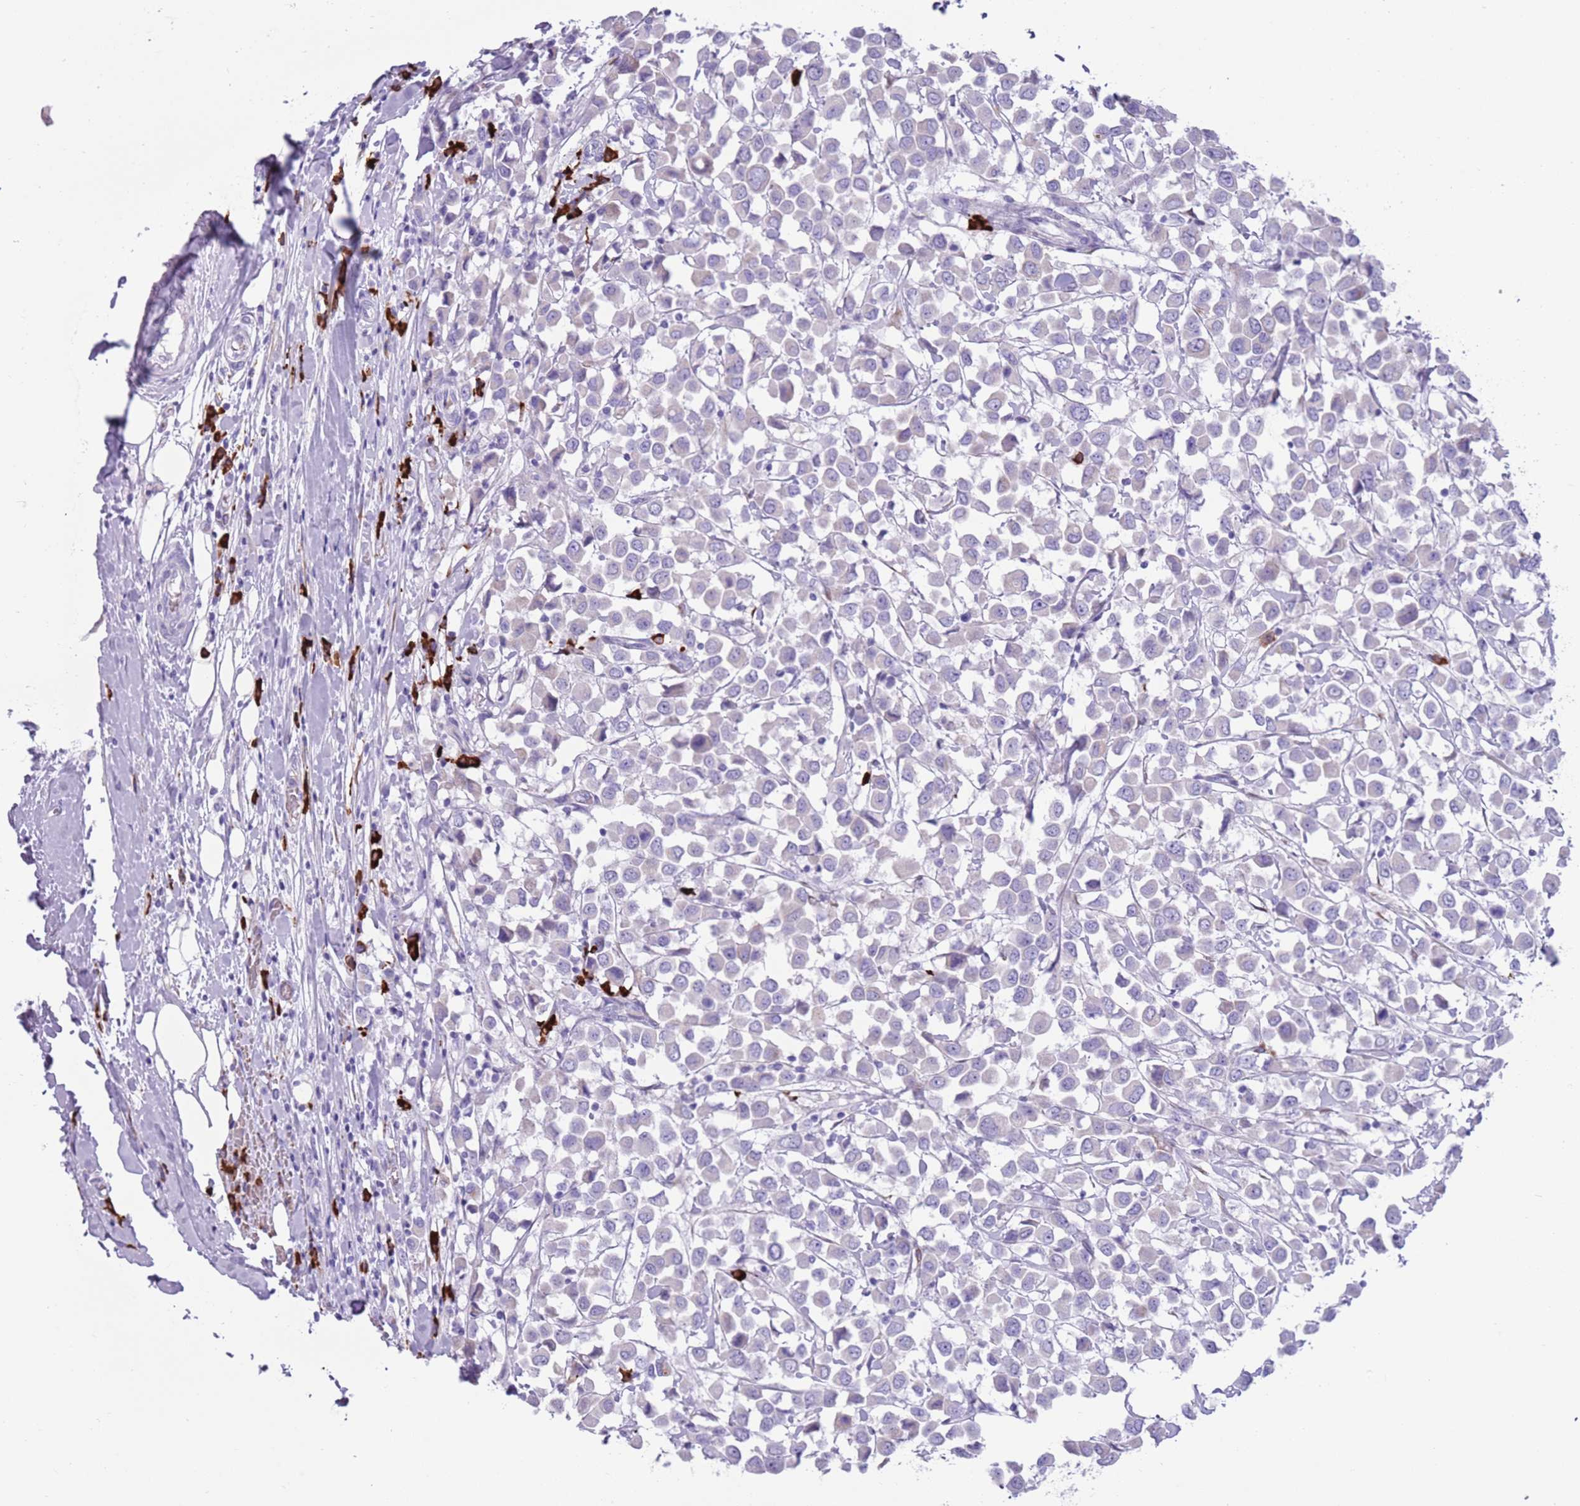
{"staining": {"intensity": "negative", "quantity": "none", "location": "none"}, "tissue": "breast cancer", "cell_type": "Tumor cells", "image_type": "cancer", "snomed": [{"axis": "morphology", "description": "Duct carcinoma"}, {"axis": "topography", "description": "Breast"}], "caption": "Breast infiltrating ductal carcinoma was stained to show a protein in brown. There is no significant expression in tumor cells.", "gene": "LY6G5B", "patient": {"sex": "female", "age": 61}}